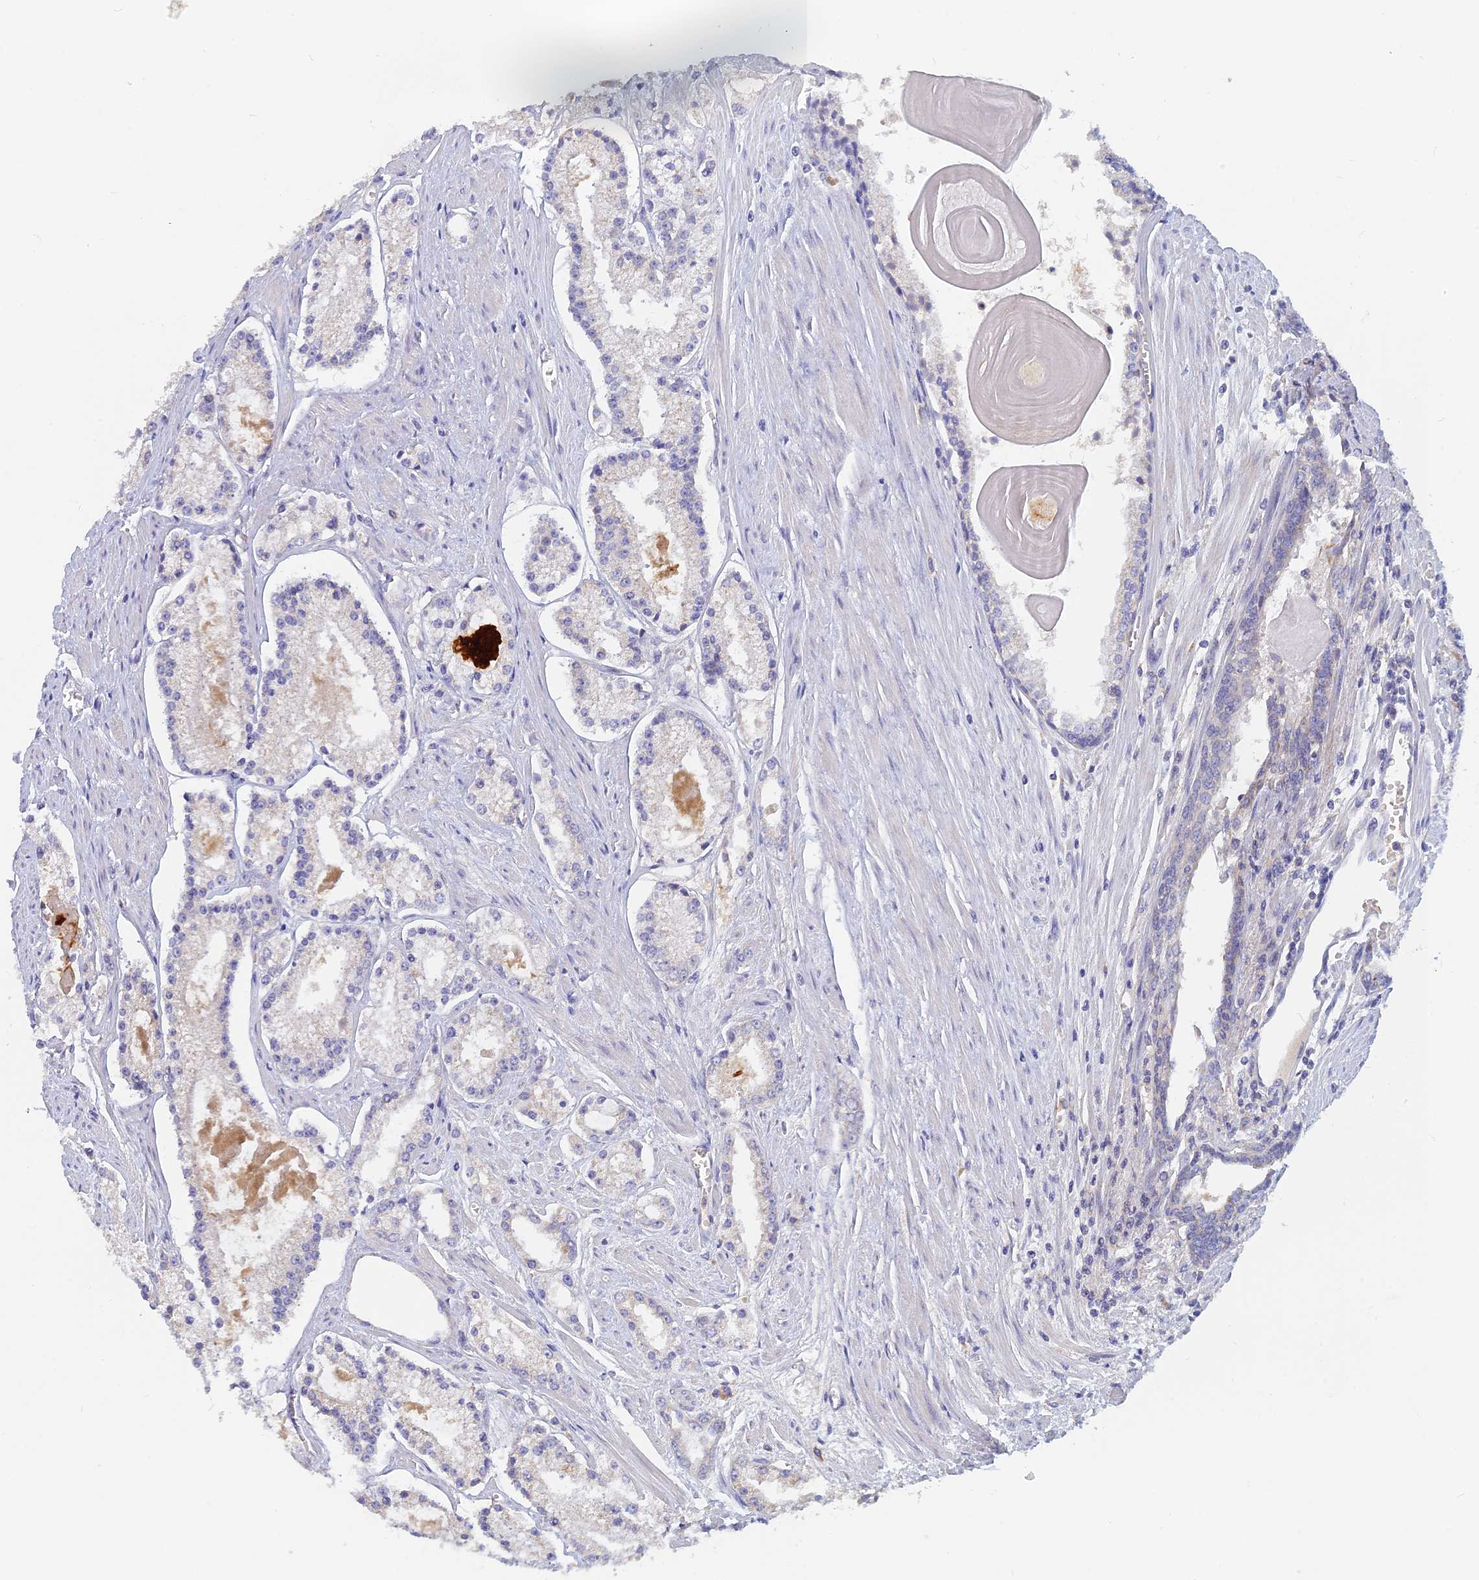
{"staining": {"intensity": "negative", "quantity": "none", "location": "none"}, "tissue": "prostate cancer", "cell_type": "Tumor cells", "image_type": "cancer", "snomed": [{"axis": "morphology", "description": "Adenocarcinoma, Low grade"}, {"axis": "topography", "description": "Prostate"}], "caption": "Immunohistochemical staining of human prostate cancer shows no significant staining in tumor cells.", "gene": "CACNA1B", "patient": {"sex": "male", "age": 54}}